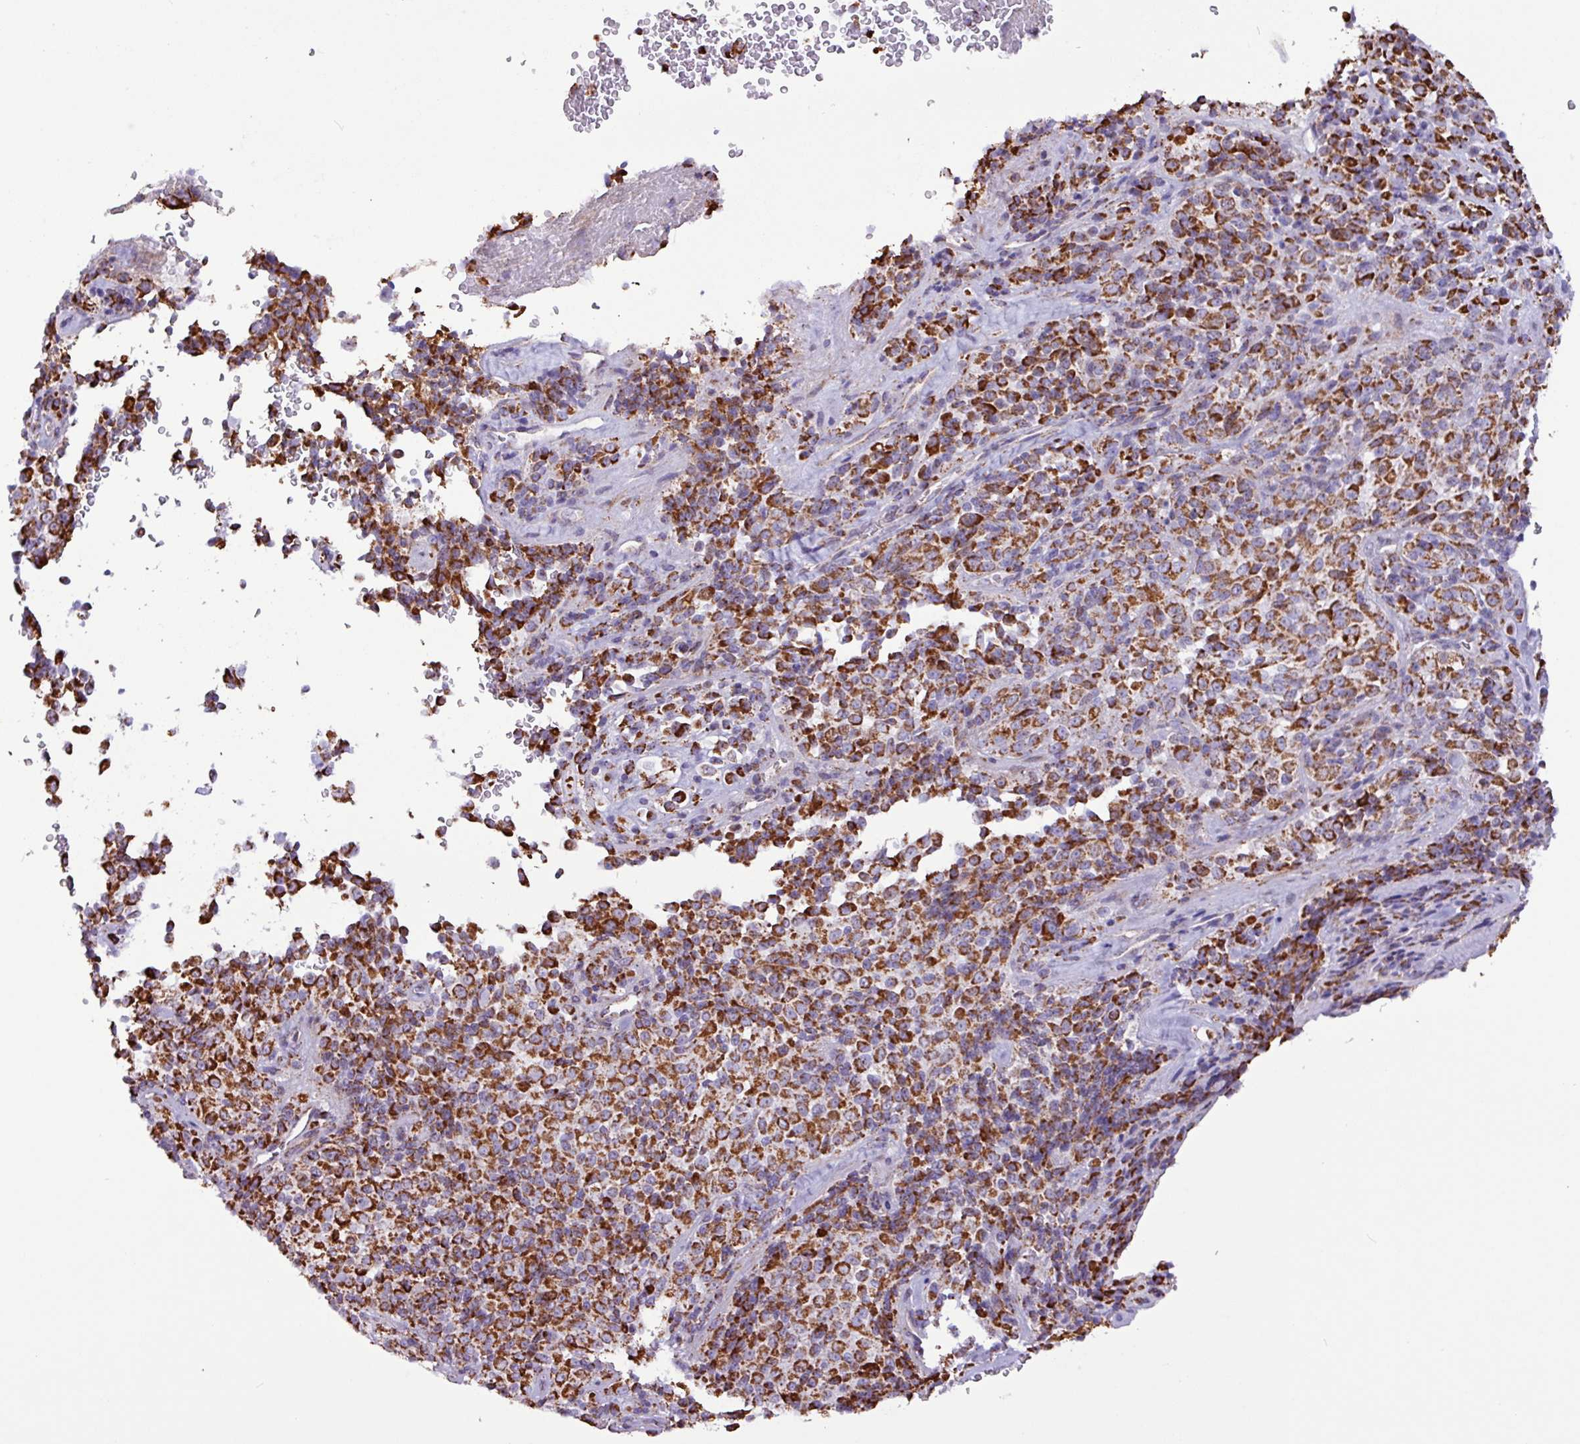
{"staining": {"intensity": "strong", "quantity": ">75%", "location": "cytoplasmic/membranous"}, "tissue": "melanoma", "cell_type": "Tumor cells", "image_type": "cancer", "snomed": [{"axis": "morphology", "description": "Malignant melanoma, Metastatic site"}, {"axis": "topography", "description": "Brain"}], "caption": "Malignant melanoma (metastatic site) was stained to show a protein in brown. There is high levels of strong cytoplasmic/membranous staining in about >75% of tumor cells. (brown staining indicates protein expression, while blue staining denotes nuclei).", "gene": "RTL3", "patient": {"sex": "female", "age": 56}}